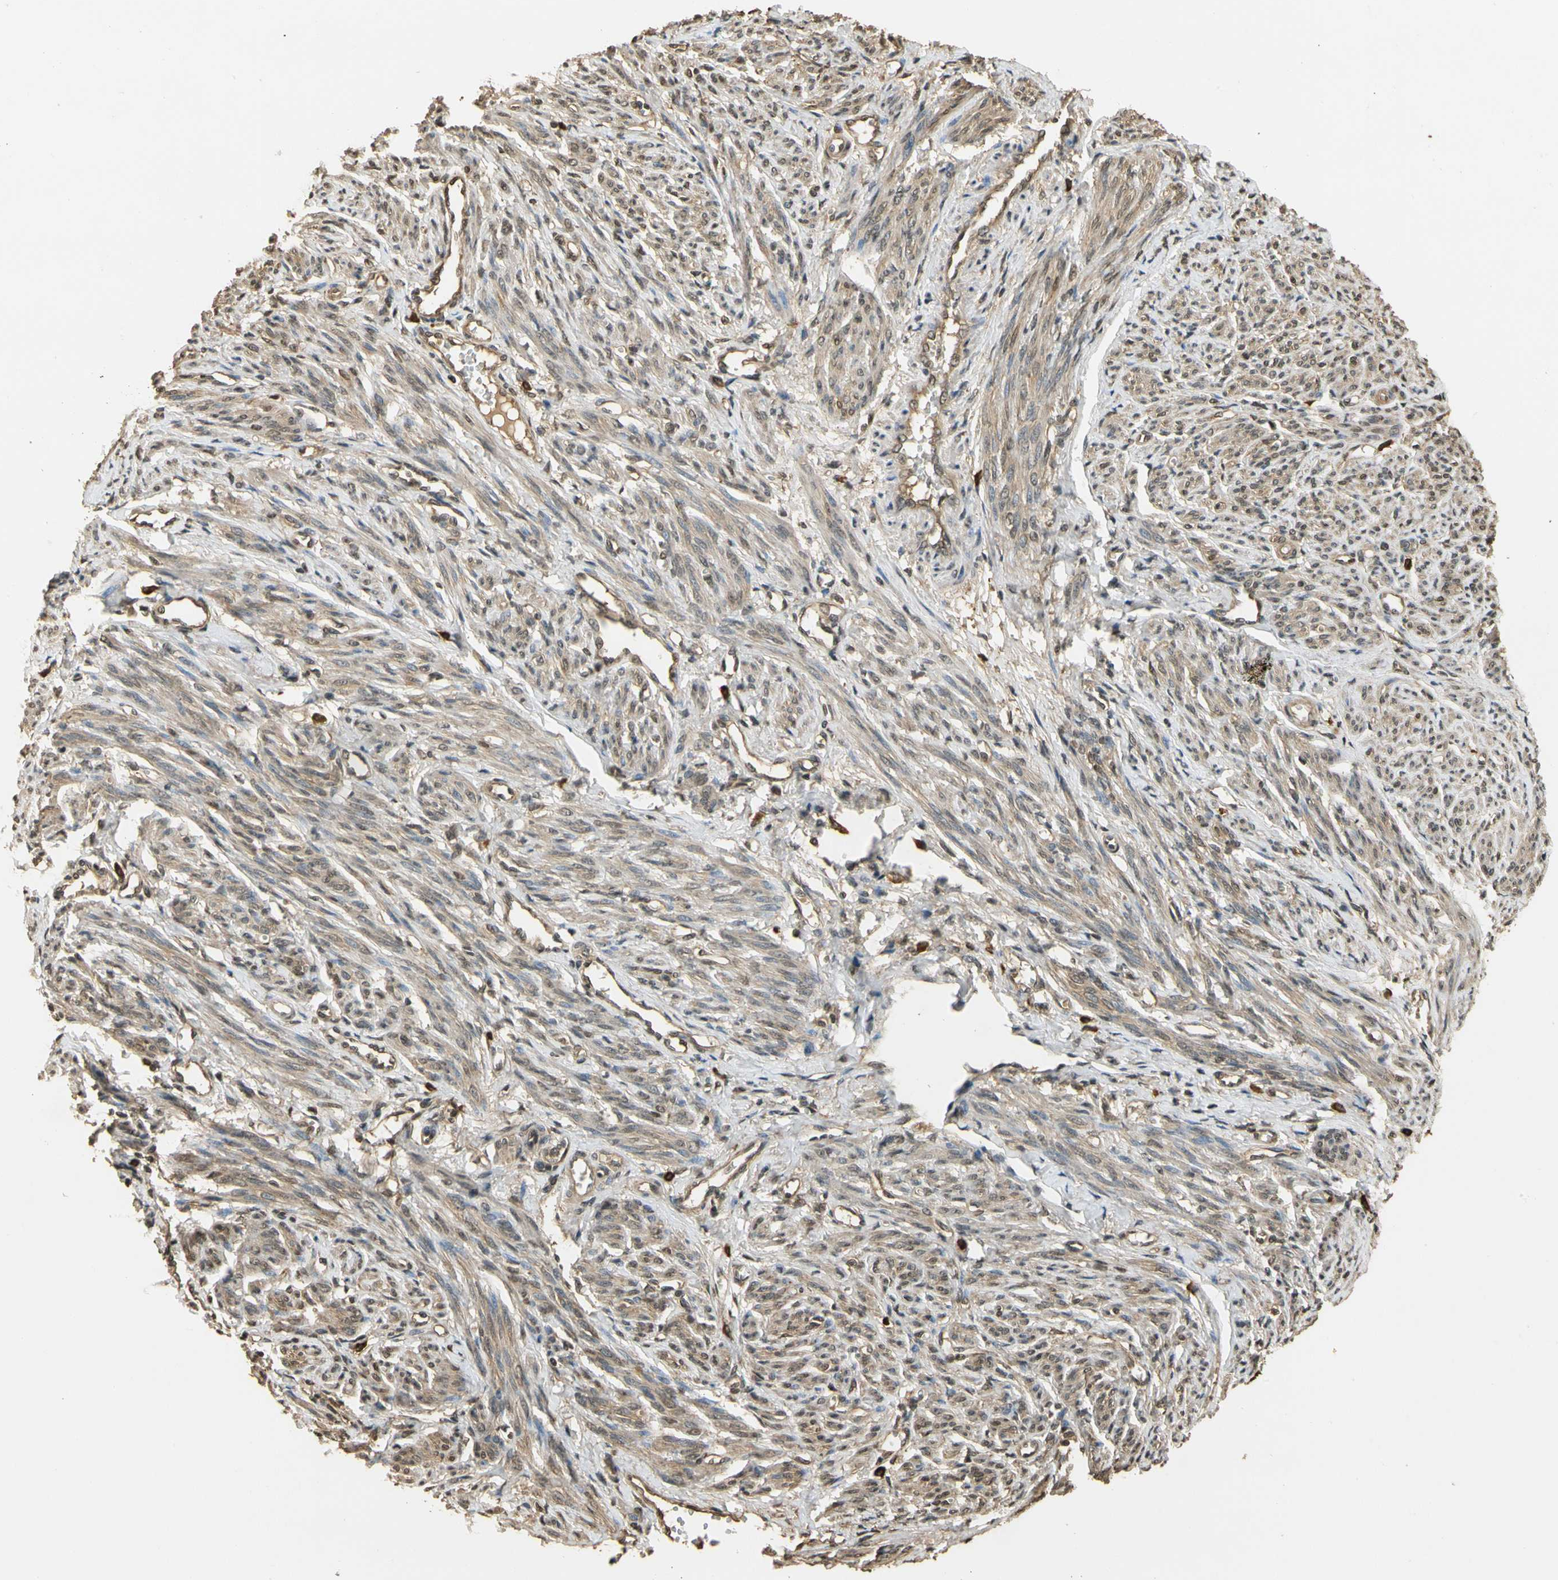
{"staining": {"intensity": "moderate", "quantity": ">75%", "location": "cytoplasmic/membranous,nuclear"}, "tissue": "smooth muscle", "cell_type": "Smooth muscle cells", "image_type": "normal", "snomed": [{"axis": "morphology", "description": "Normal tissue, NOS"}, {"axis": "topography", "description": "Smooth muscle"}], "caption": "IHC photomicrograph of unremarkable smooth muscle stained for a protein (brown), which shows medium levels of moderate cytoplasmic/membranous,nuclear positivity in about >75% of smooth muscle cells.", "gene": "SOD1", "patient": {"sex": "female", "age": 65}}